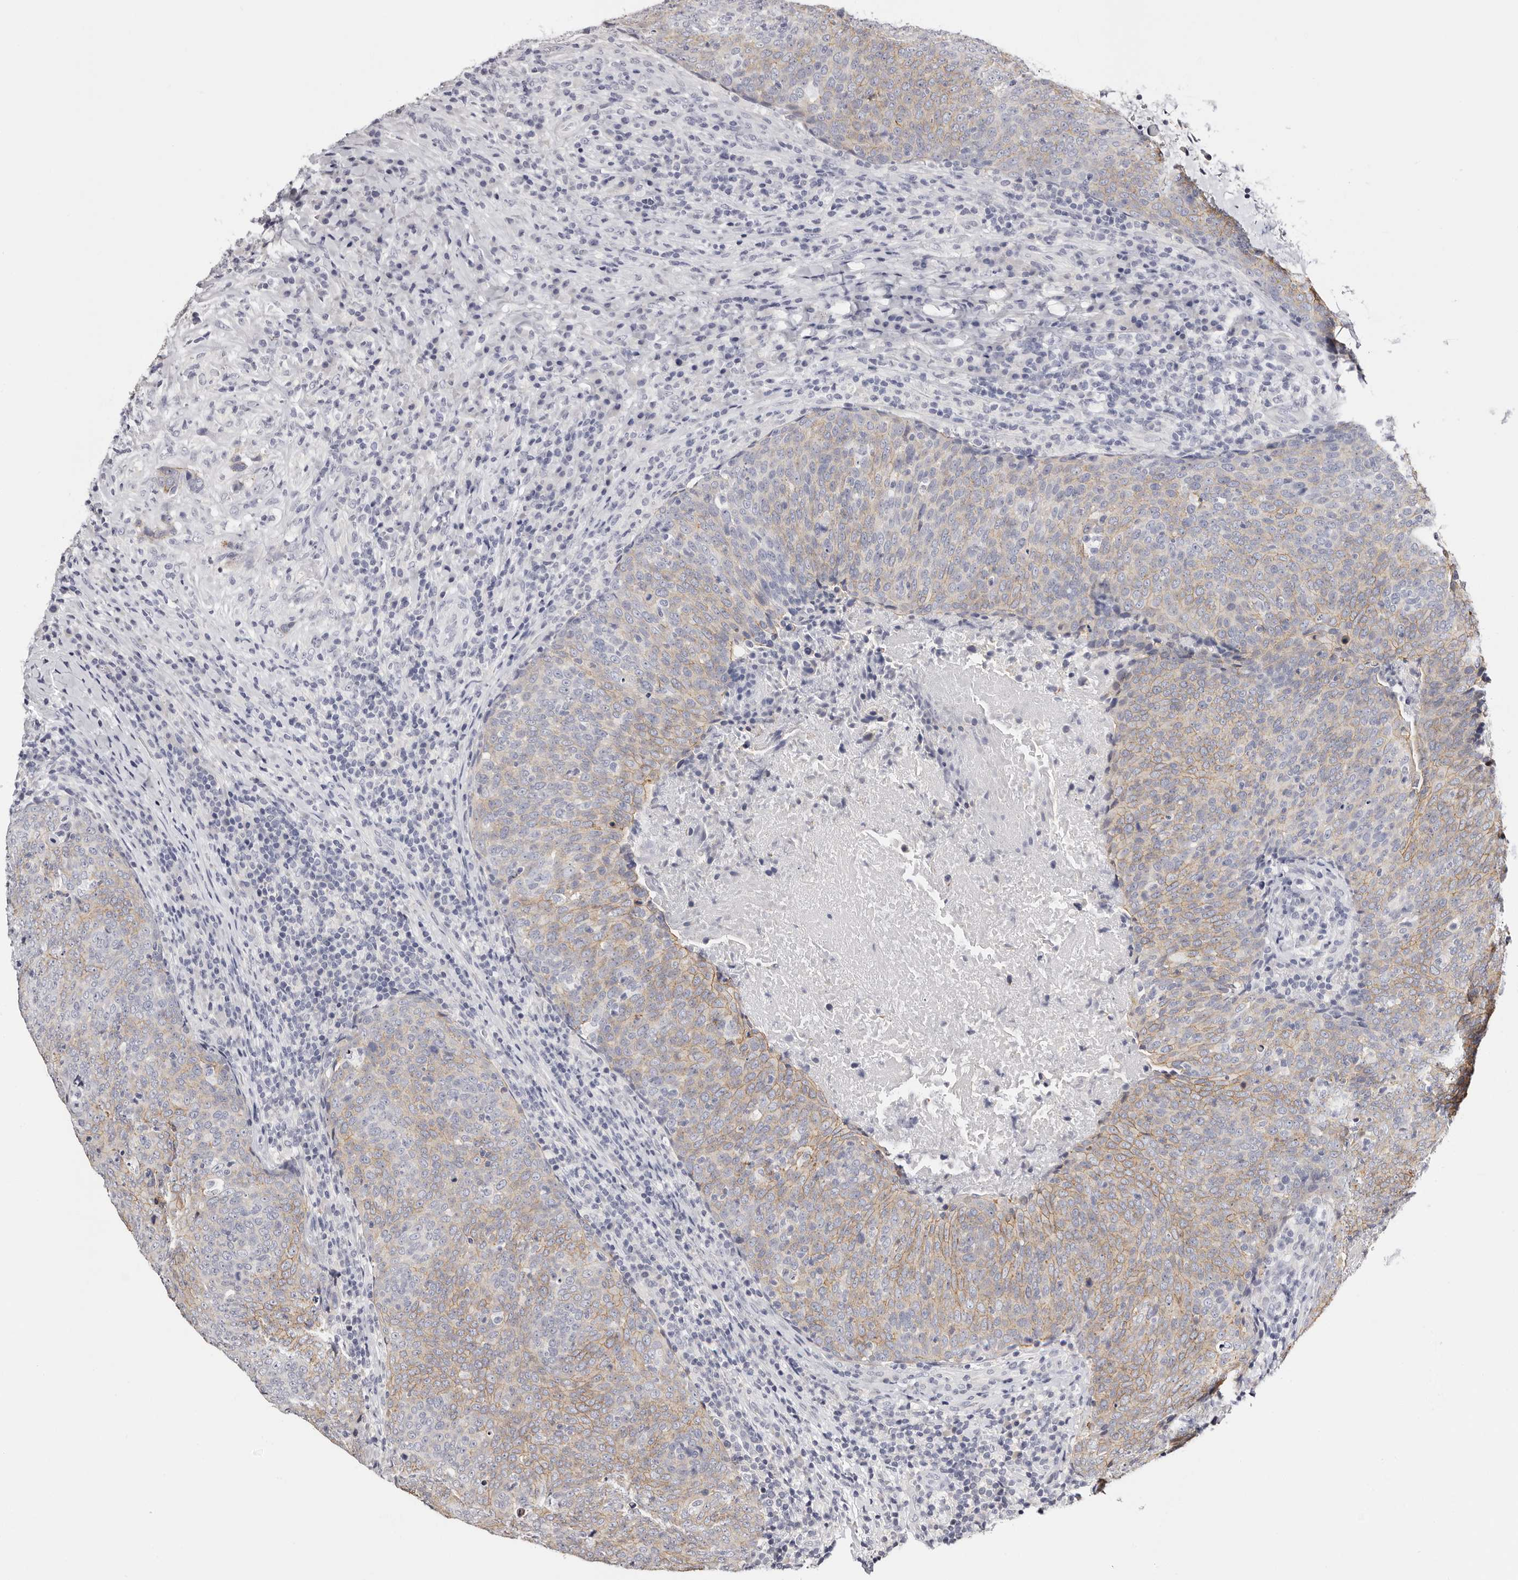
{"staining": {"intensity": "weak", "quantity": "25%-75%", "location": "cytoplasmic/membranous"}, "tissue": "head and neck cancer", "cell_type": "Tumor cells", "image_type": "cancer", "snomed": [{"axis": "morphology", "description": "Squamous cell carcinoma, NOS"}, {"axis": "morphology", "description": "Squamous cell carcinoma, metastatic, NOS"}, {"axis": "topography", "description": "Lymph node"}, {"axis": "topography", "description": "Head-Neck"}], "caption": "A low amount of weak cytoplasmic/membranous positivity is seen in about 25%-75% of tumor cells in squamous cell carcinoma (head and neck) tissue.", "gene": "ROM1", "patient": {"sex": "male", "age": 62}}